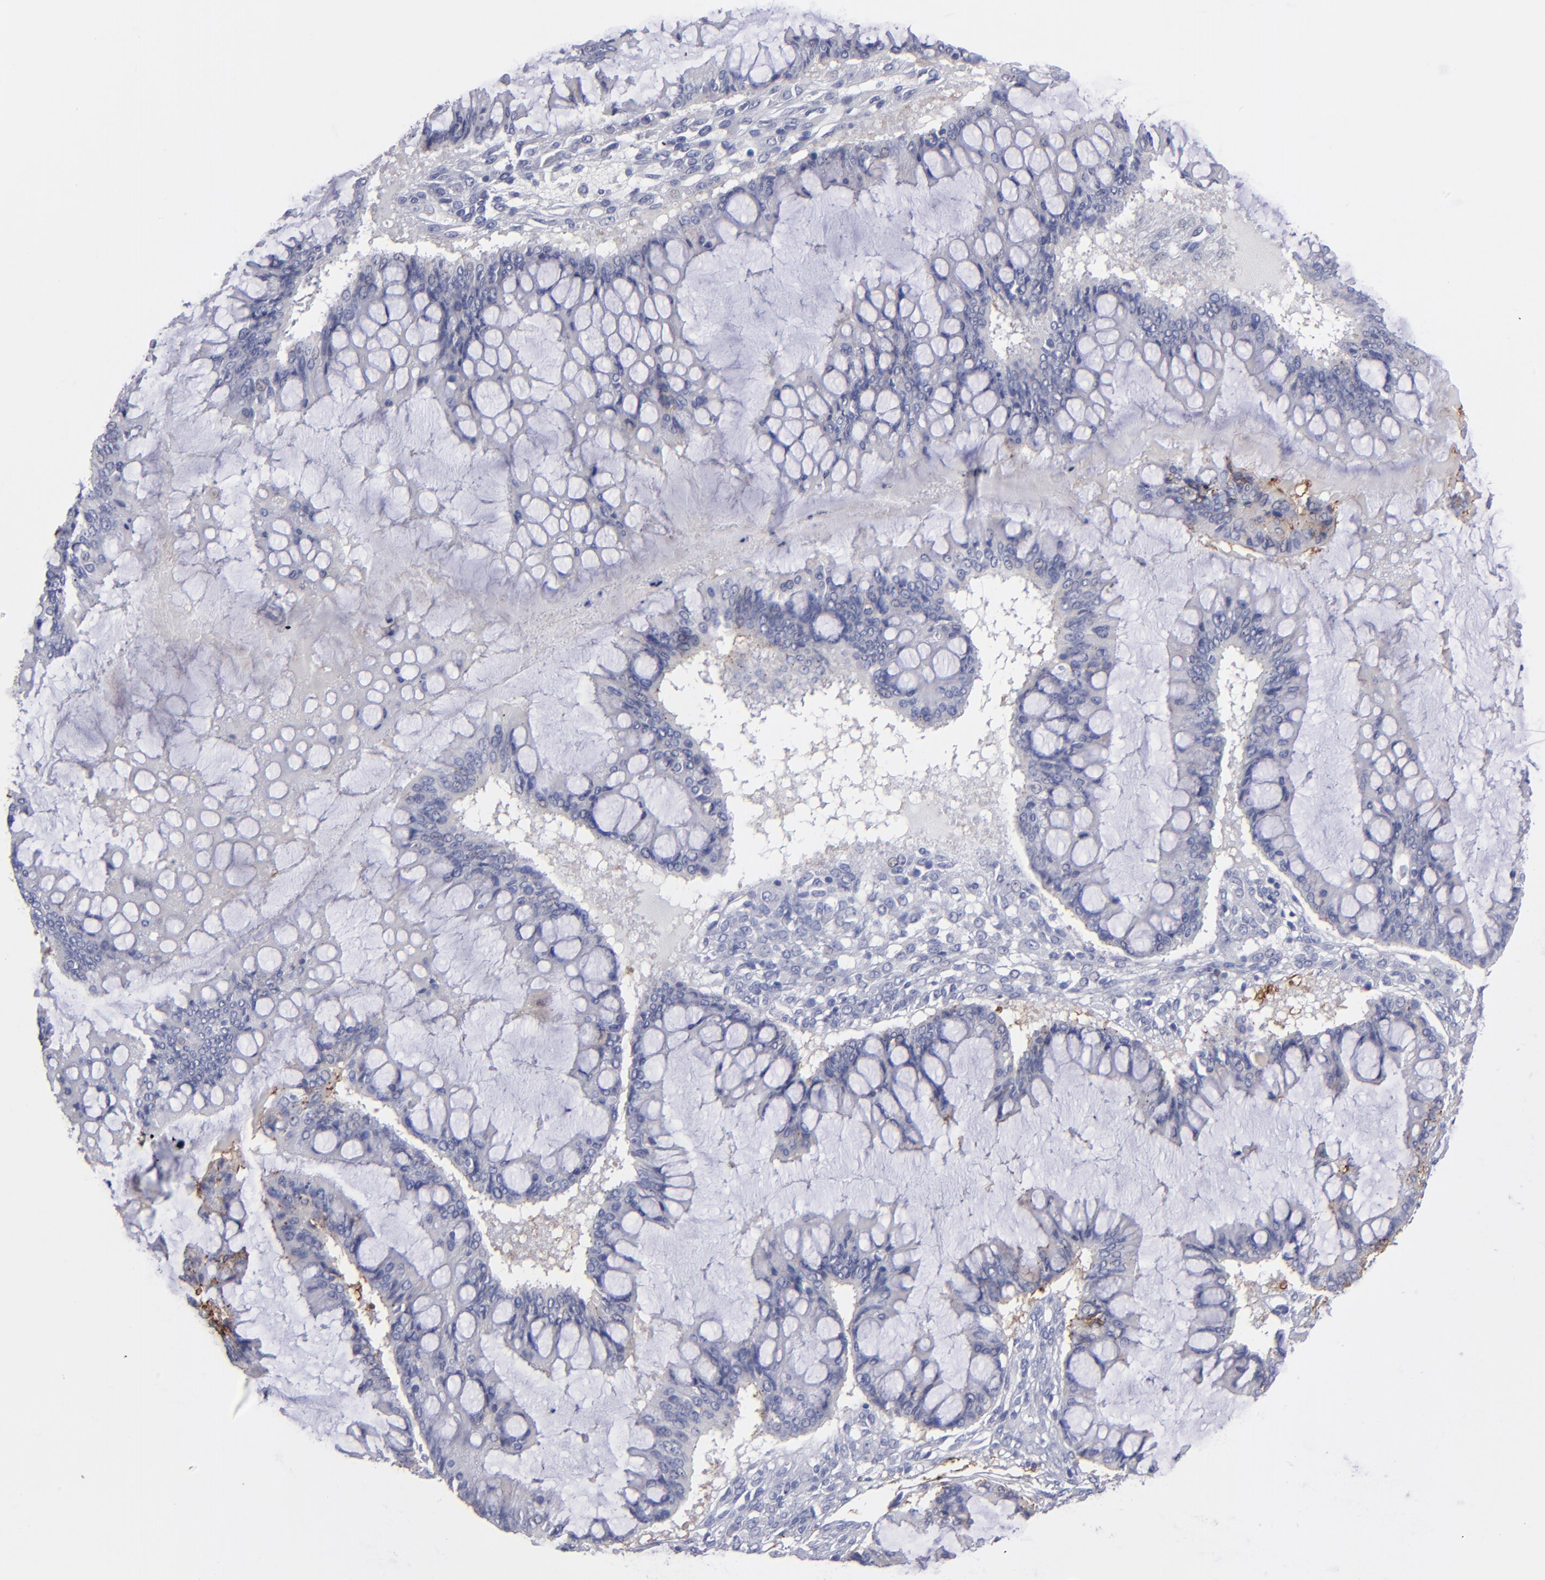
{"staining": {"intensity": "negative", "quantity": "none", "location": "none"}, "tissue": "ovarian cancer", "cell_type": "Tumor cells", "image_type": "cancer", "snomed": [{"axis": "morphology", "description": "Cystadenocarcinoma, mucinous, NOS"}, {"axis": "topography", "description": "Ovary"}], "caption": "An image of human mucinous cystadenocarcinoma (ovarian) is negative for staining in tumor cells. Brightfield microscopy of immunohistochemistry stained with DAB (brown) and hematoxylin (blue), captured at high magnification.", "gene": "AHNAK2", "patient": {"sex": "female", "age": 73}}